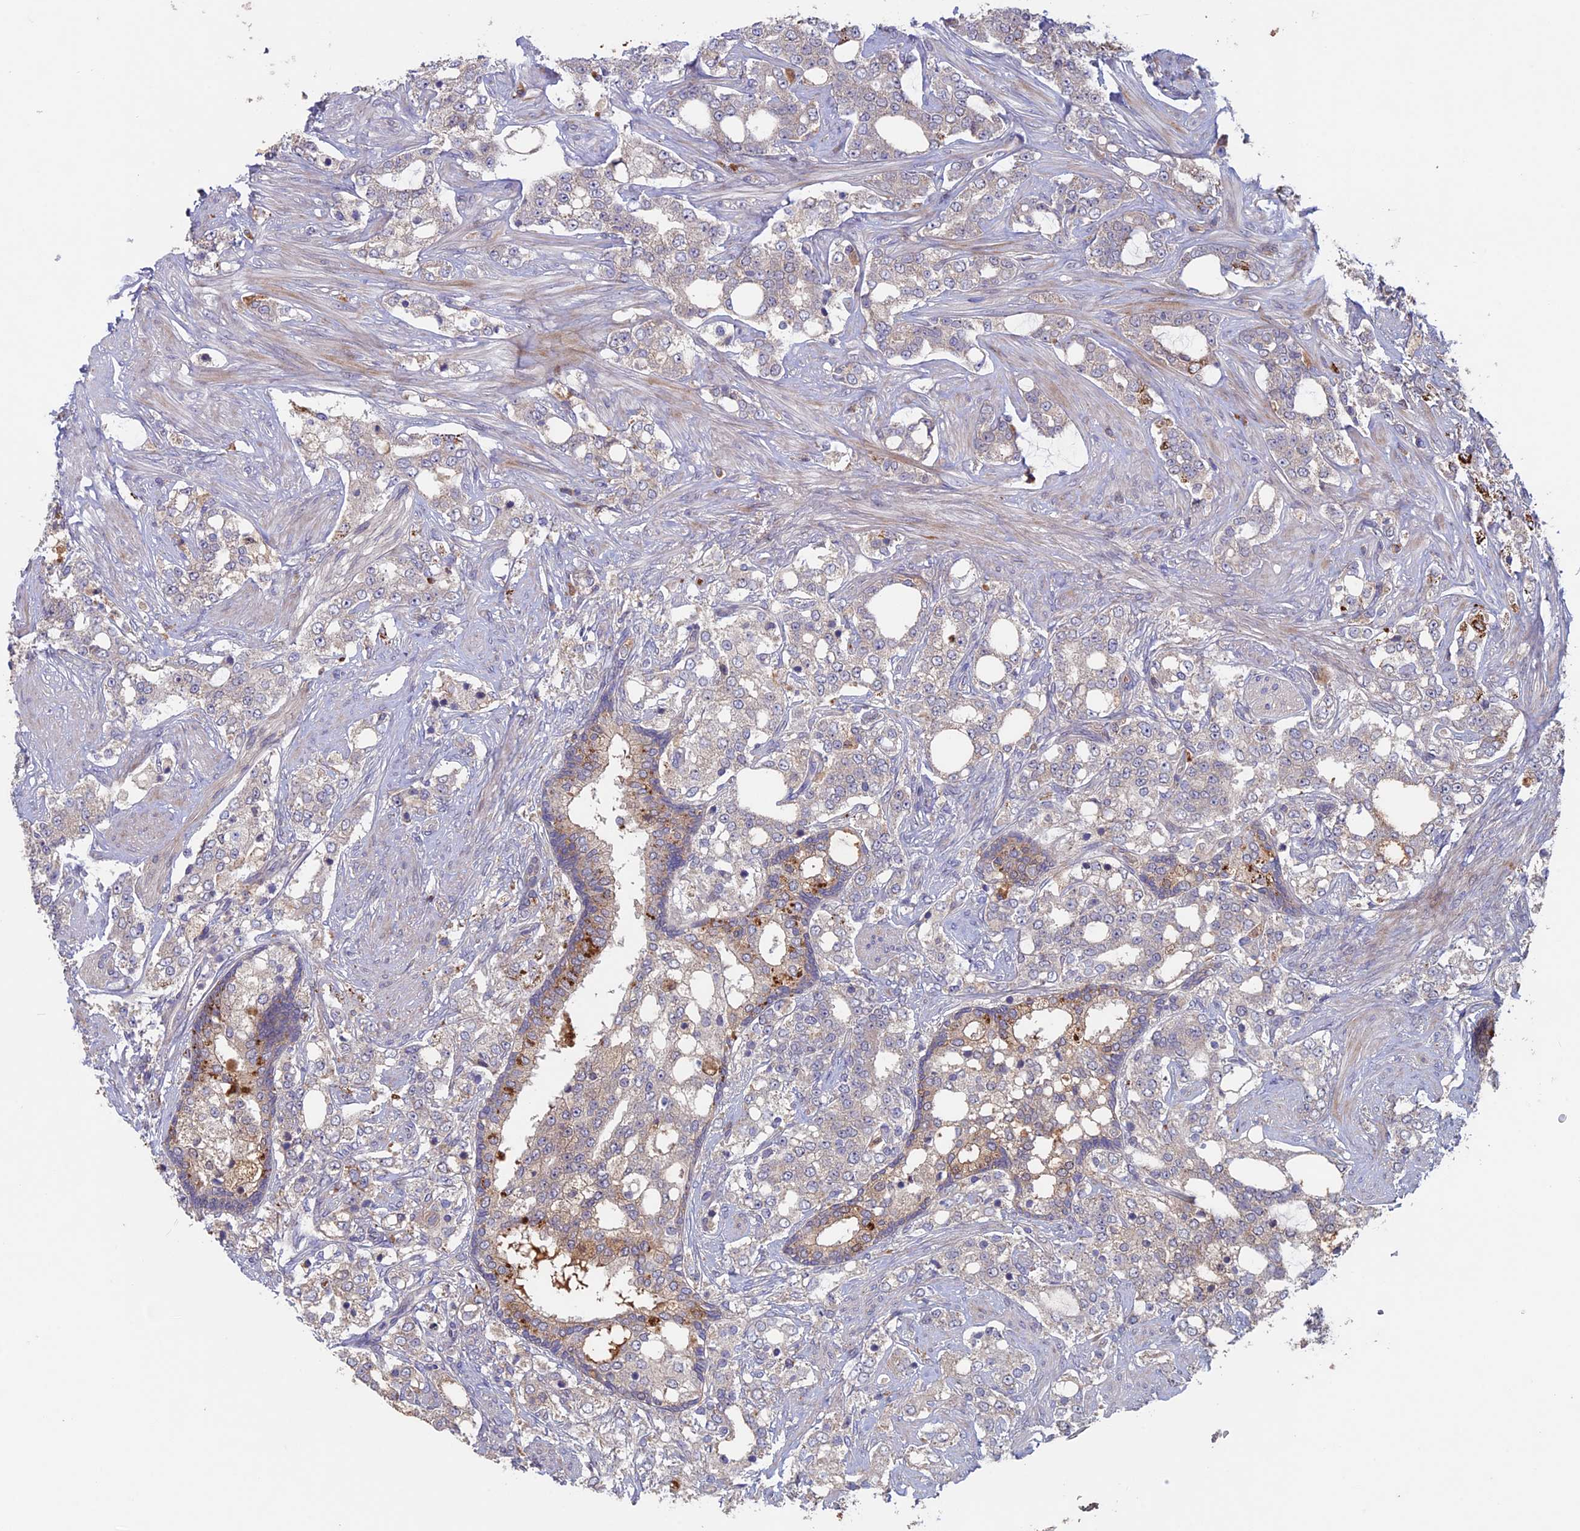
{"staining": {"intensity": "weak", "quantity": "<25%", "location": "cytoplasmic/membranous"}, "tissue": "prostate cancer", "cell_type": "Tumor cells", "image_type": "cancer", "snomed": [{"axis": "morphology", "description": "Adenocarcinoma, High grade"}, {"axis": "topography", "description": "Prostate"}], "caption": "The IHC photomicrograph has no significant expression in tumor cells of prostate cancer (adenocarcinoma (high-grade)) tissue.", "gene": "RCCD1", "patient": {"sex": "male", "age": 64}}